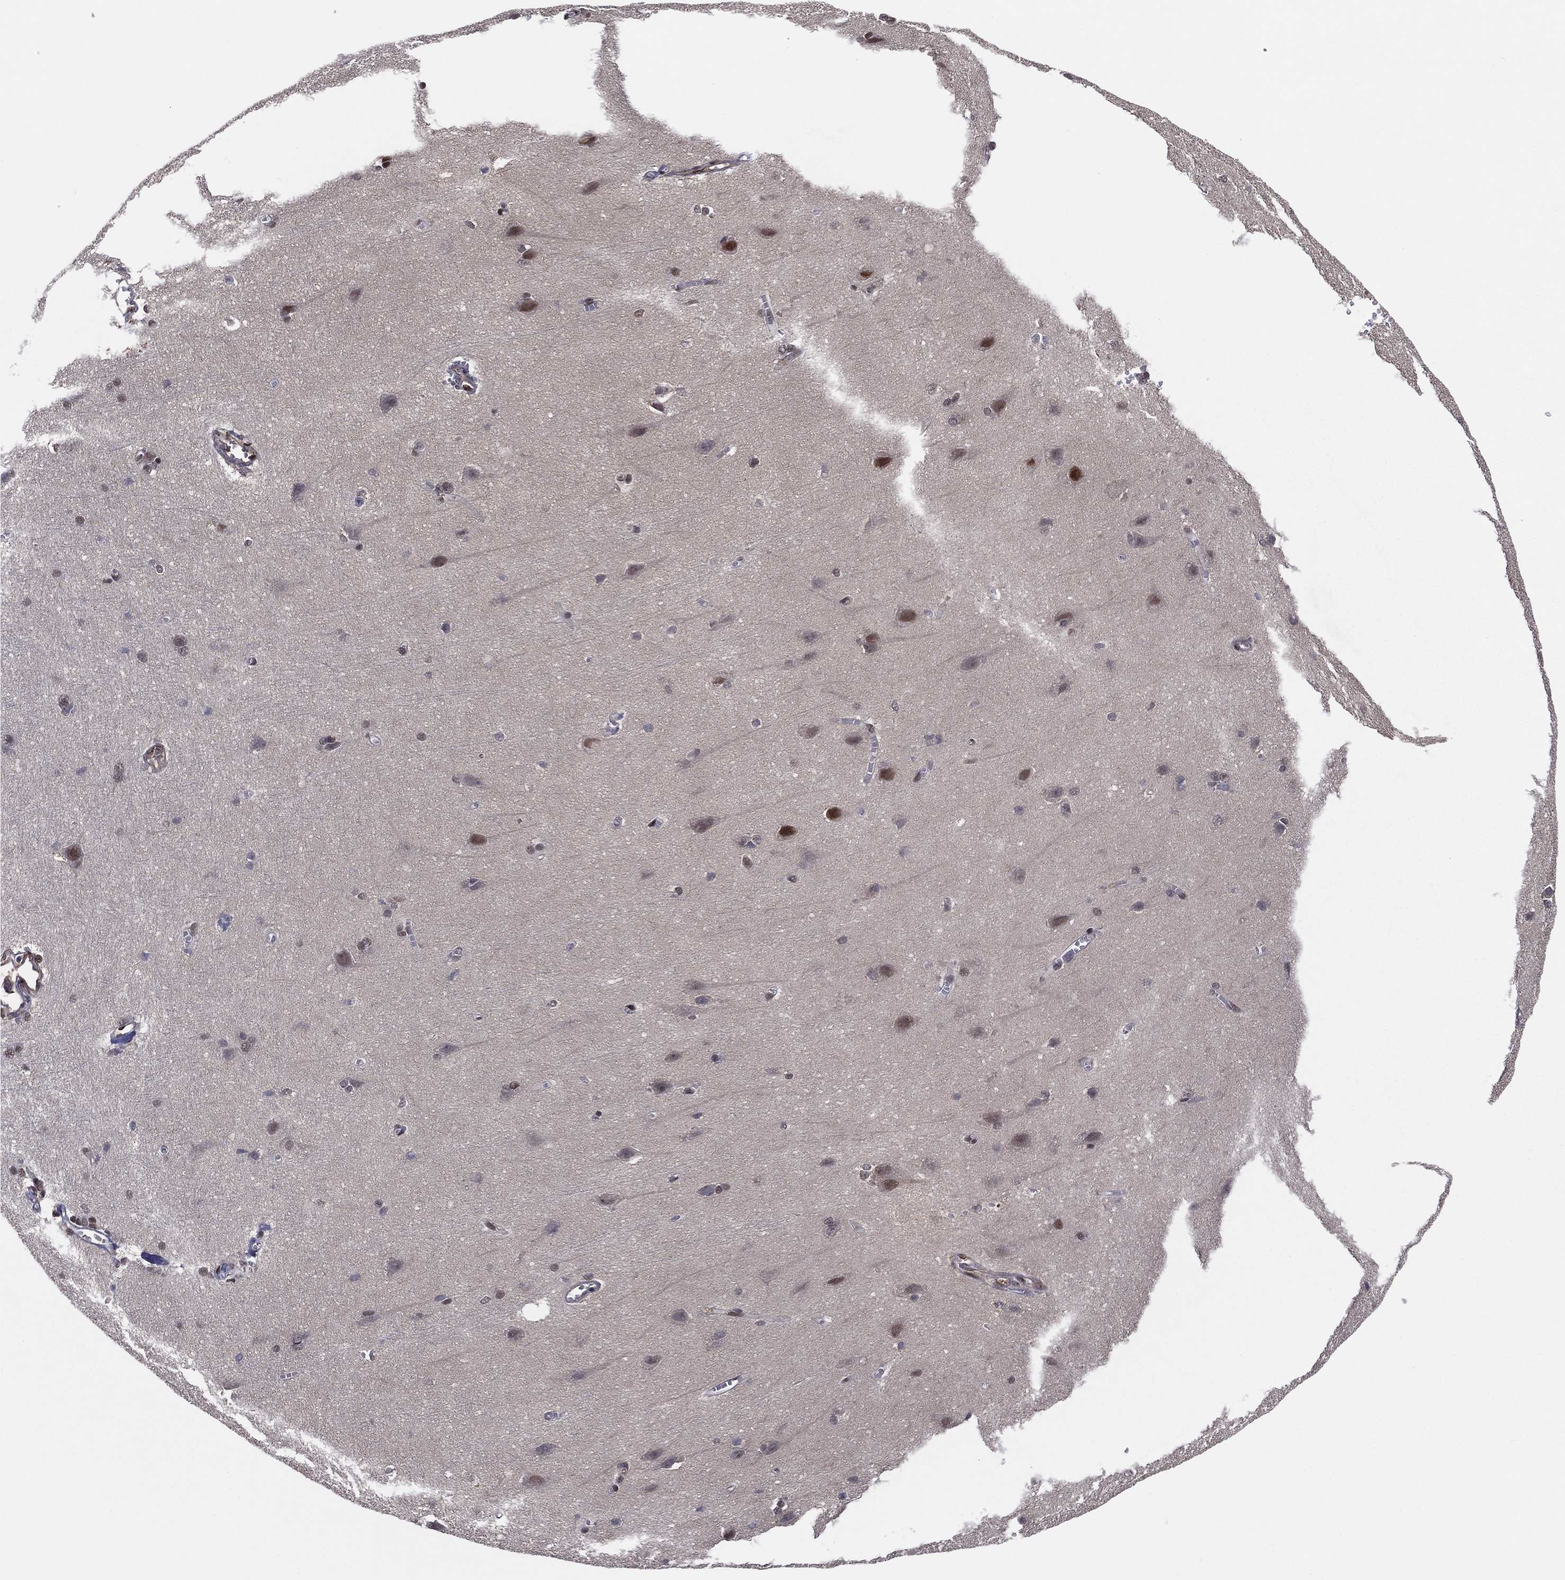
{"staining": {"intensity": "negative", "quantity": "none", "location": "none"}, "tissue": "cerebral cortex", "cell_type": "Endothelial cells", "image_type": "normal", "snomed": [{"axis": "morphology", "description": "Normal tissue, NOS"}, {"axis": "topography", "description": "Cerebral cortex"}], "caption": "DAB immunohistochemical staining of benign cerebral cortex exhibits no significant staining in endothelial cells.", "gene": "PSMA1", "patient": {"sex": "male", "age": 37}}